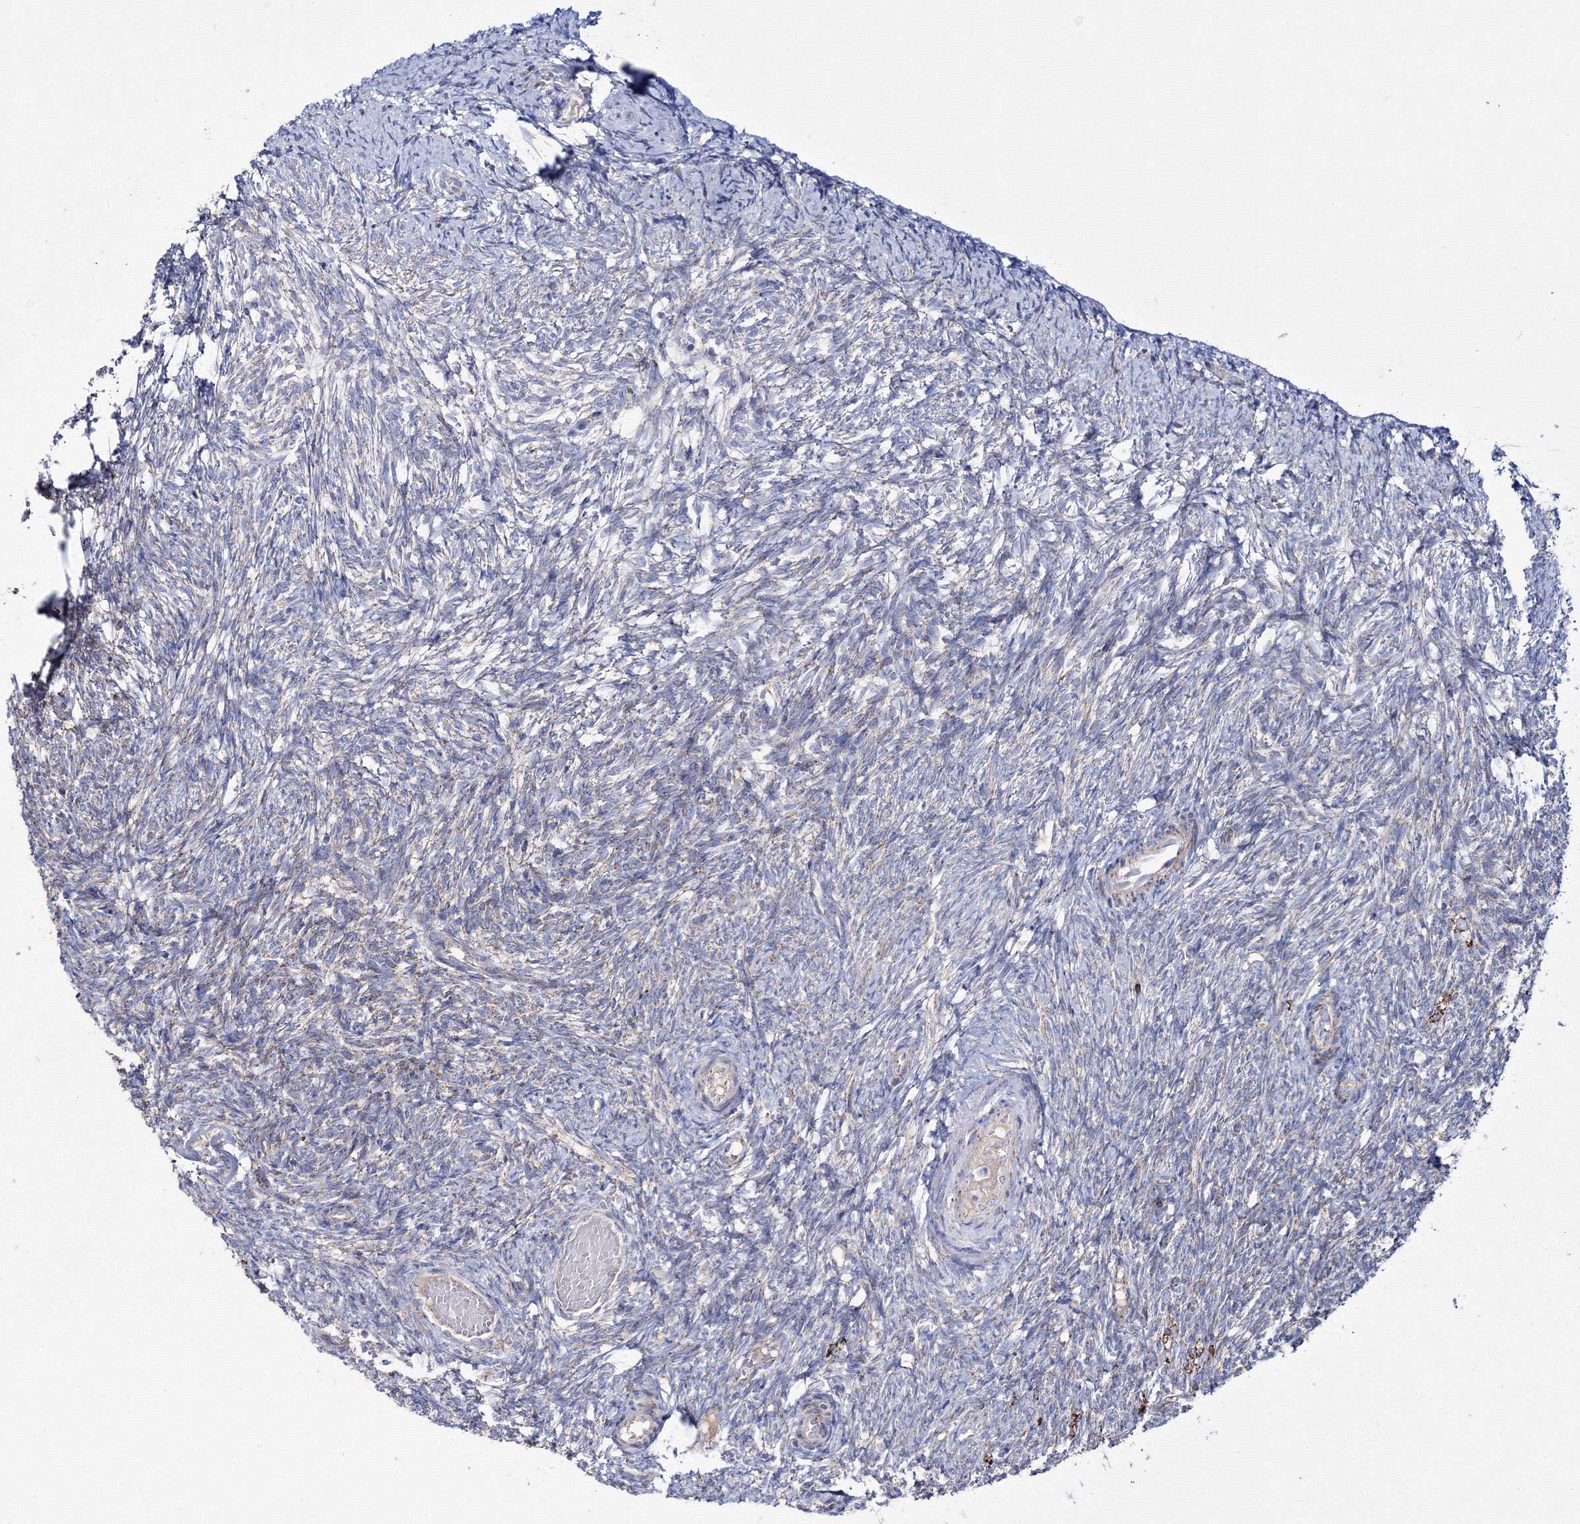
{"staining": {"intensity": "weak", "quantity": "<25%", "location": "cytoplasmic/membranous"}, "tissue": "ovary", "cell_type": "Follicle cells", "image_type": "normal", "snomed": [{"axis": "morphology", "description": "Normal tissue, NOS"}, {"axis": "topography", "description": "Ovary"}], "caption": "This is a histopathology image of immunohistochemistry staining of normal ovary, which shows no positivity in follicle cells. (Immunohistochemistry (ihc), brightfield microscopy, high magnification).", "gene": "IGSF9", "patient": {"sex": "female", "age": 41}}